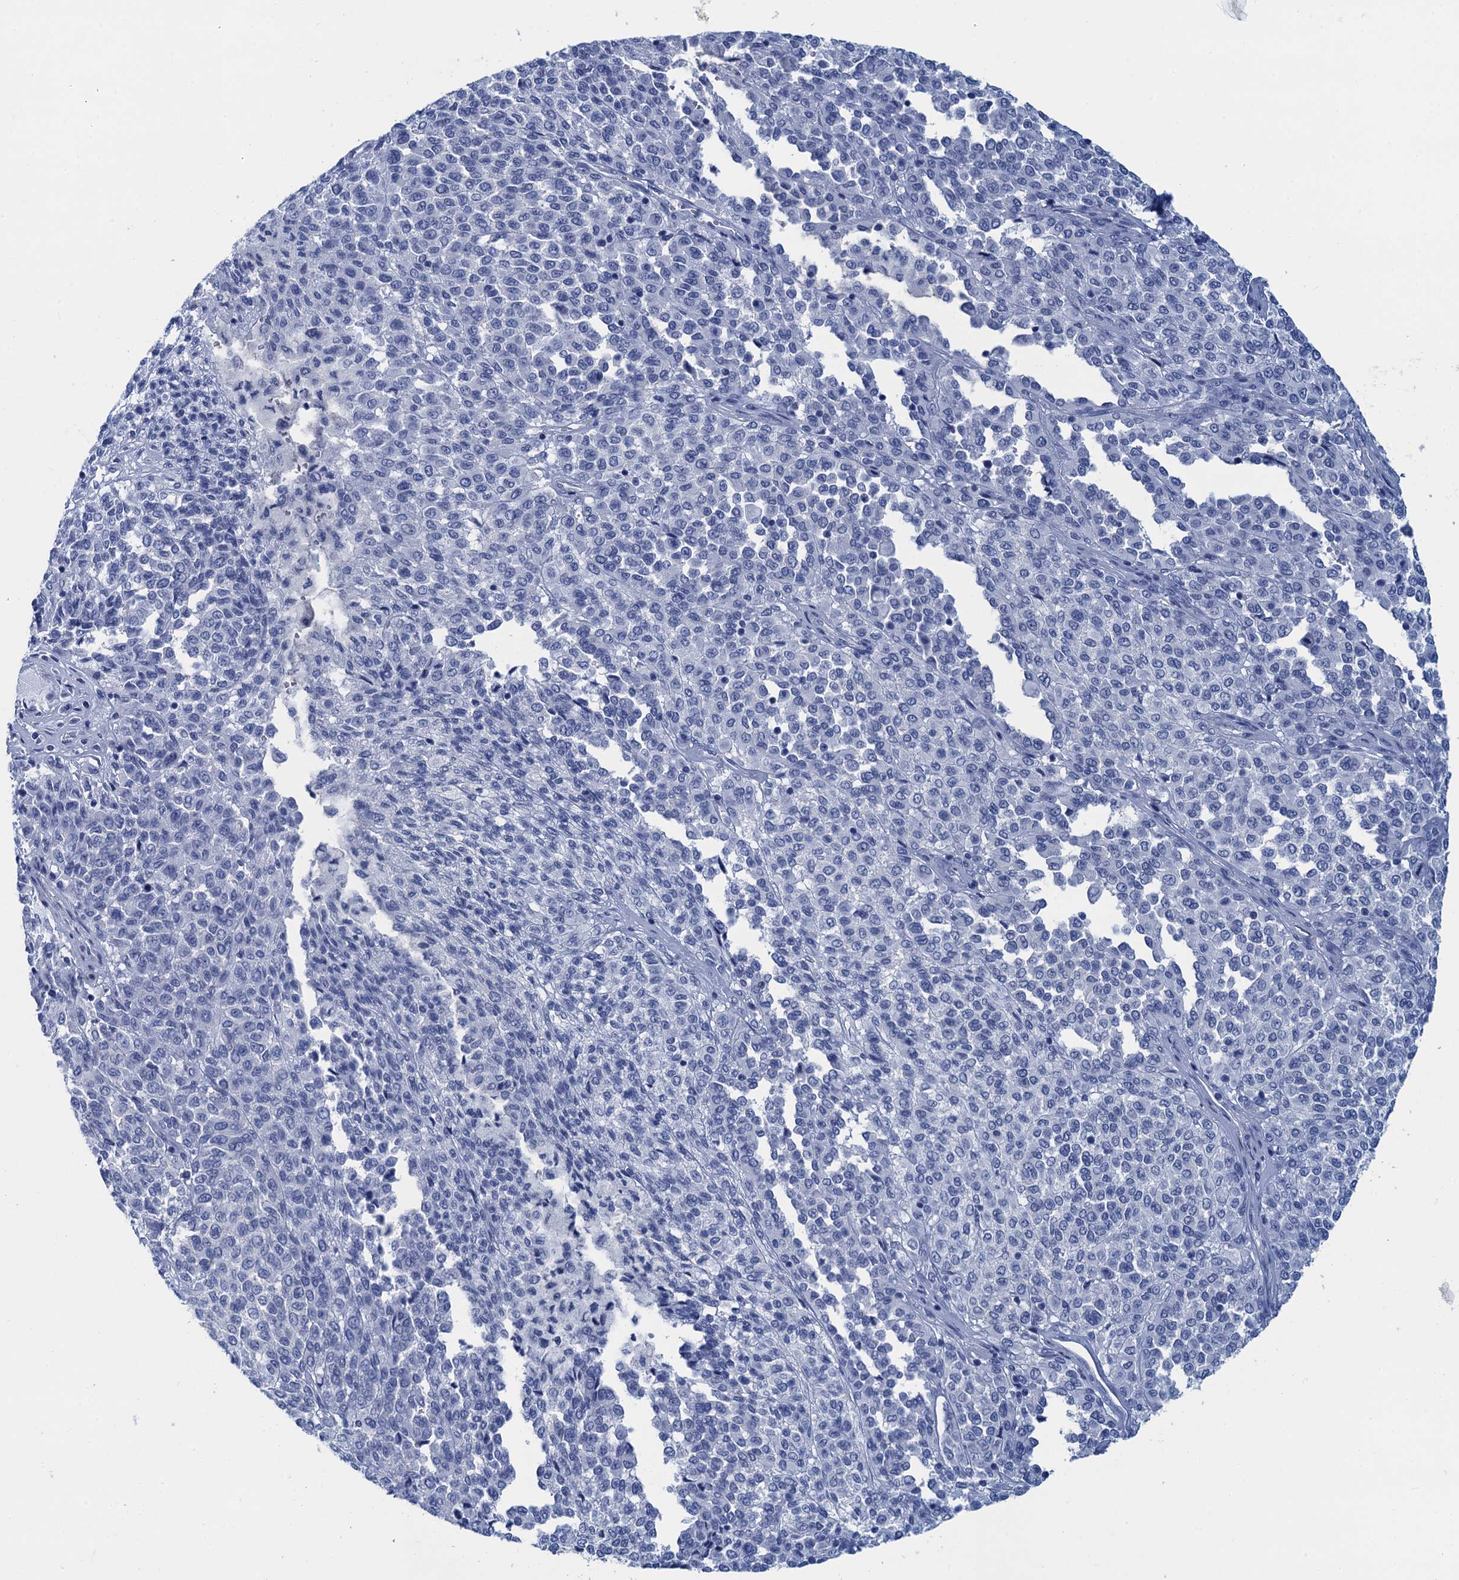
{"staining": {"intensity": "negative", "quantity": "none", "location": "none"}, "tissue": "melanoma", "cell_type": "Tumor cells", "image_type": "cancer", "snomed": [{"axis": "morphology", "description": "Malignant melanoma, Metastatic site"}, {"axis": "topography", "description": "Pancreas"}], "caption": "Immunohistochemical staining of human malignant melanoma (metastatic site) demonstrates no significant positivity in tumor cells.", "gene": "CALML5", "patient": {"sex": "female", "age": 30}}